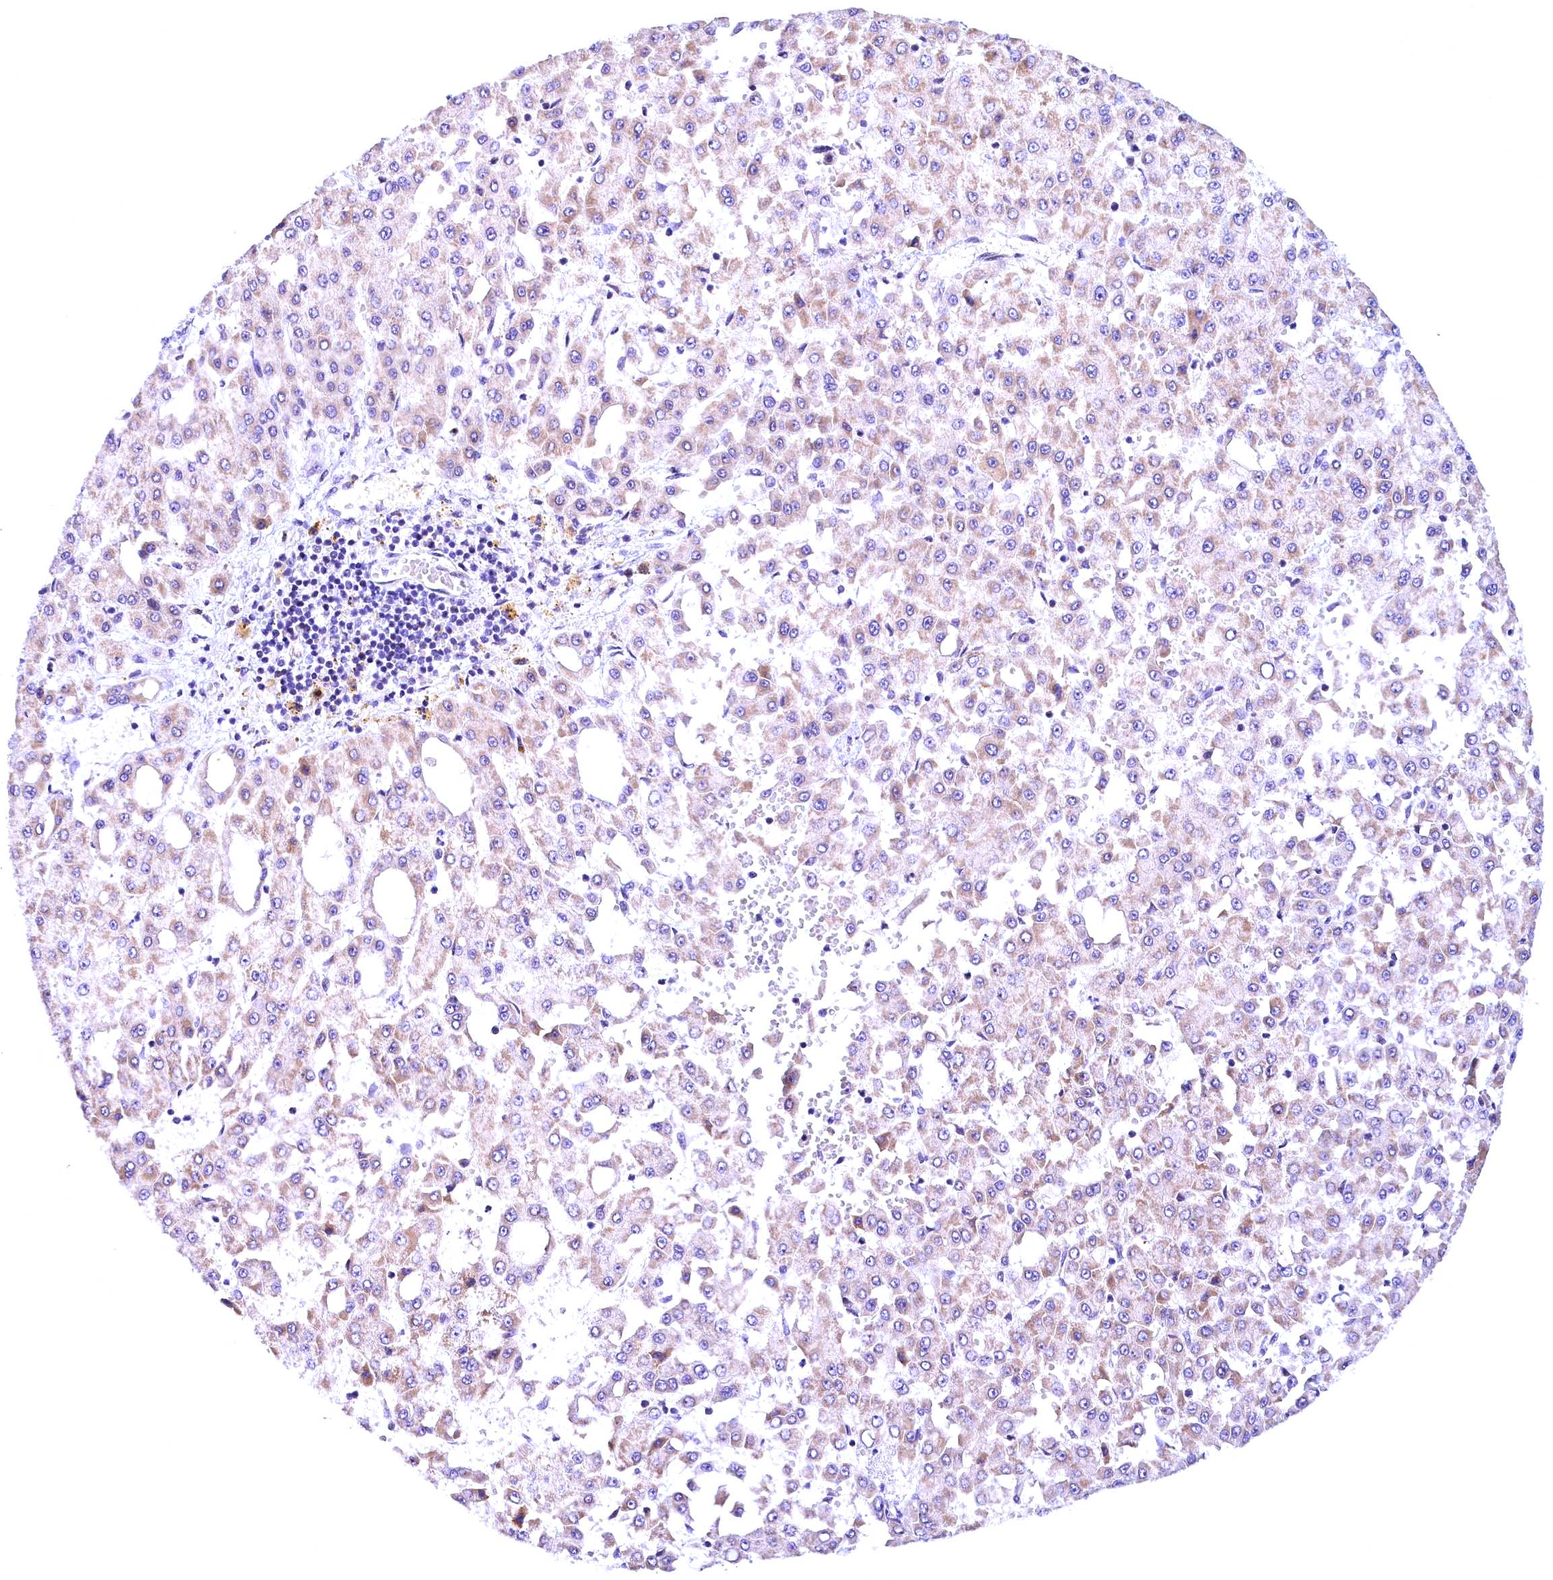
{"staining": {"intensity": "weak", "quantity": "<25%", "location": "cytoplasmic/membranous"}, "tissue": "liver cancer", "cell_type": "Tumor cells", "image_type": "cancer", "snomed": [{"axis": "morphology", "description": "Carcinoma, Hepatocellular, NOS"}, {"axis": "topography", "description": "Liver"}], "caption": "IHC image of human liver cancer stained for a protein (brown), which displays no staining in tumor cells.", "gene": "CCDC106", "patient": {"sex": "male", "age": 47}}